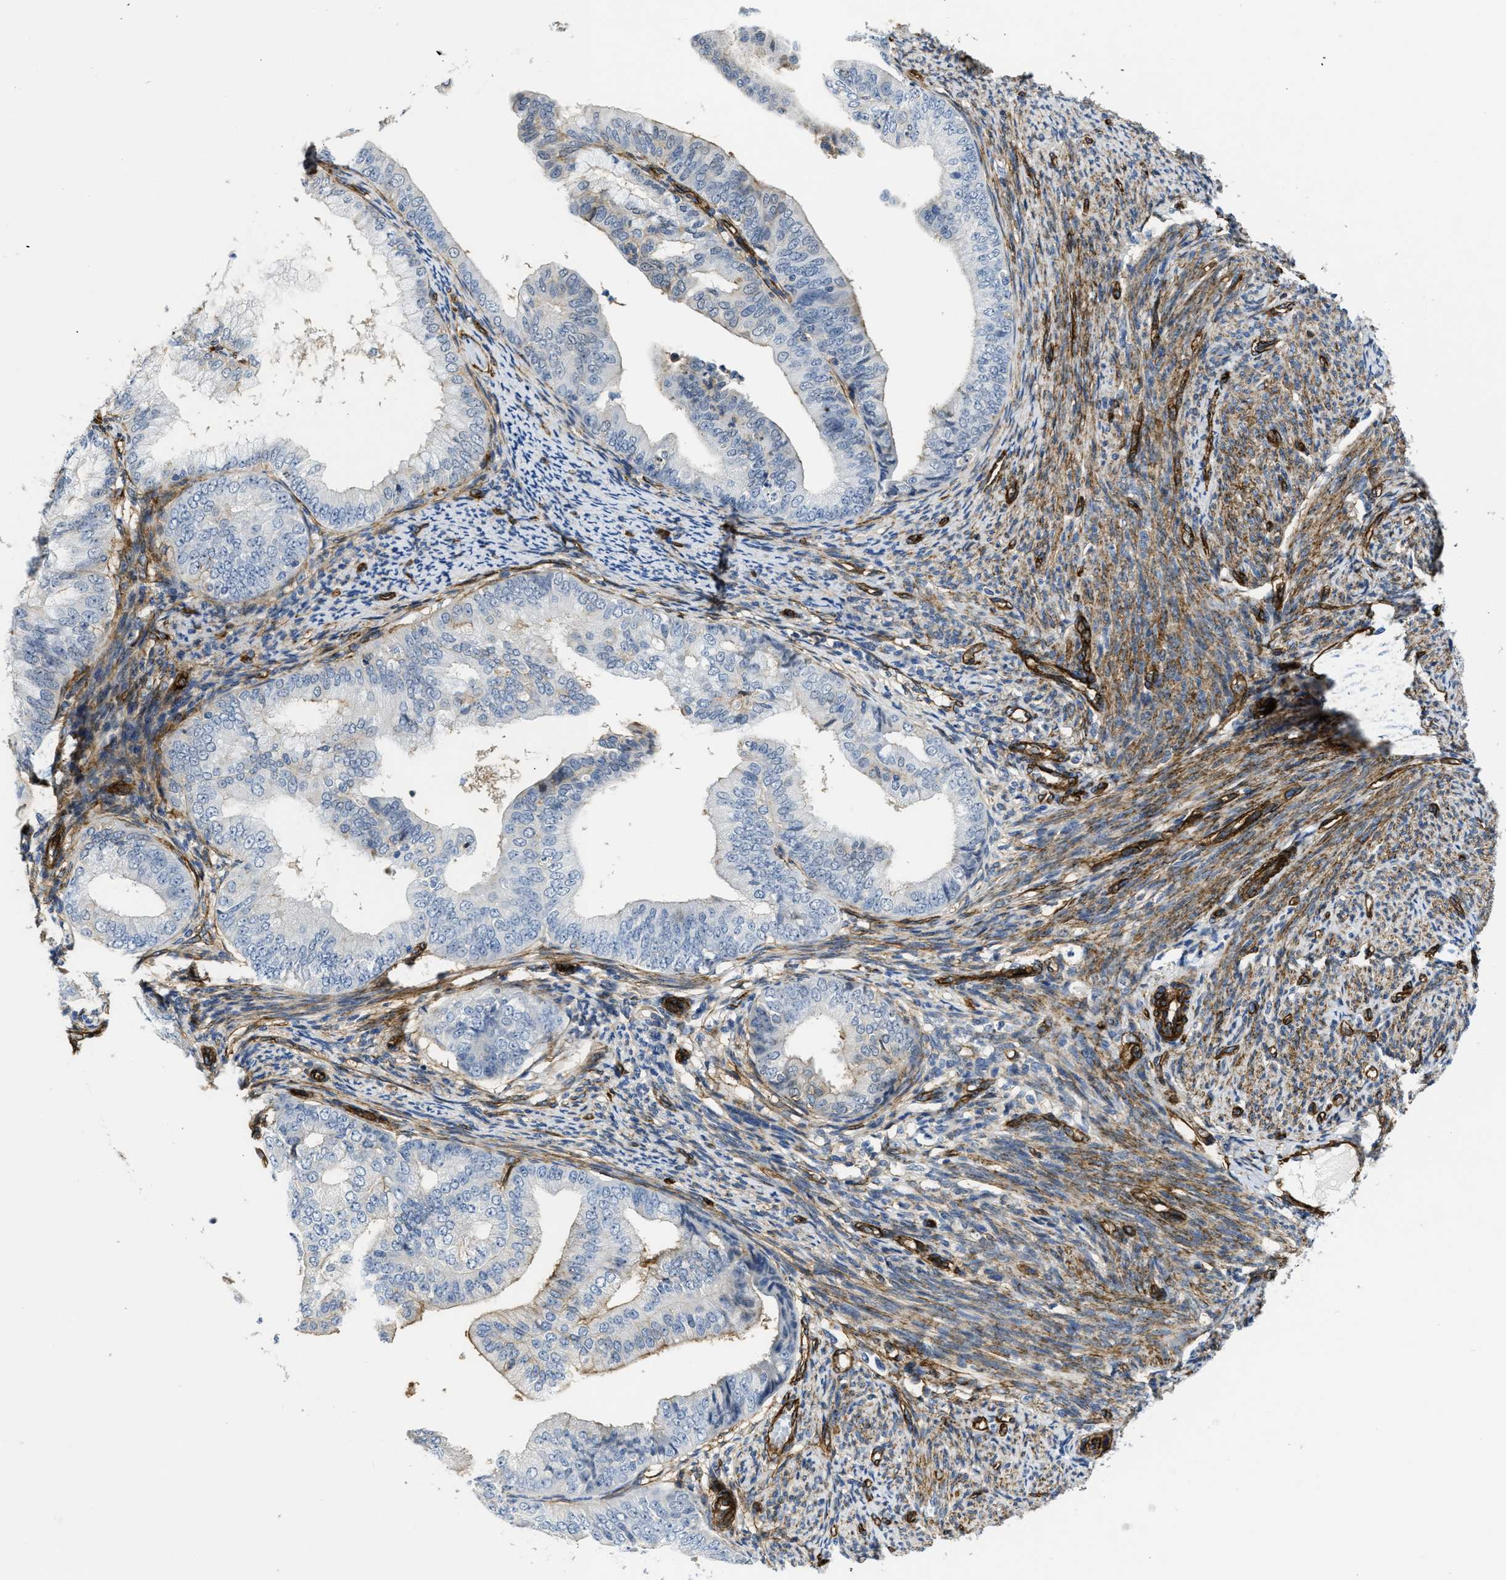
{"staining": {"intensity": "negative", "quantity": "none", "location": "none"}, "tissue": "endometrial cancer", "cell_type": "Tumor cells", "image_type": "cancer", "snomed": [{"axis": "morphology", "description": "Adenocarcinoma, NOS"}, {"axis": "topography", "description": "Endometrium"}], "caption": "Image shows no significant protein expression in tumor cells of adenocarcinoma (endometrial).", "gene": "NAB1", "patient": {"sex": "female", "age": 63}}